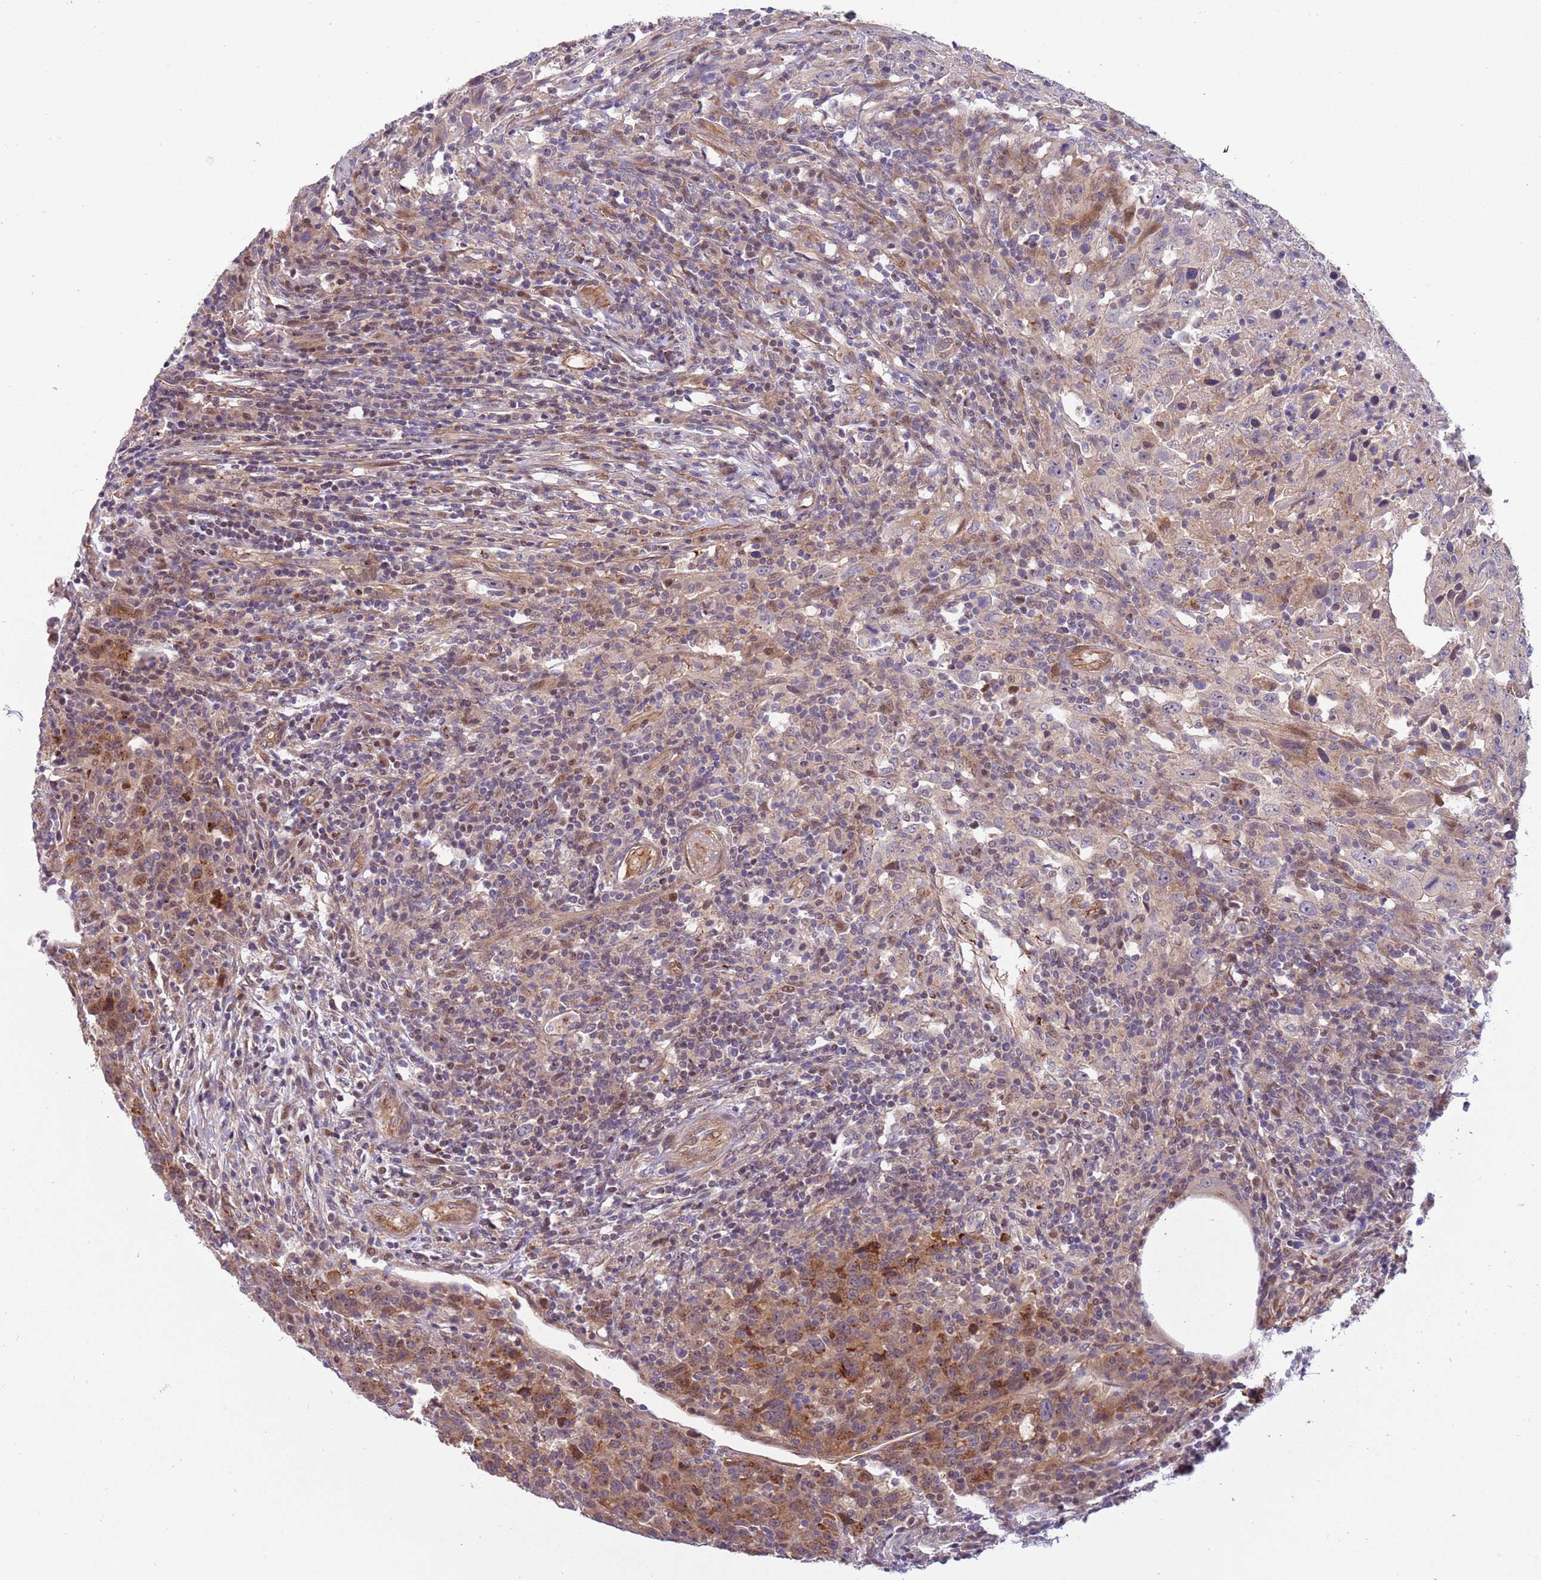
{"staining": {"intensity": "weak", "quantity": ">75%", "location": "cytoplasmic/membranous"}, "tissue": "urothelial cancer", "cell_type": "Tumor cells", "image_type": "cancer", "snomed": [{"axis": "morphology", "description": "Urothelial carcinoma, High grade"}, {"axis": "topography", "description": "Urinary bladder"}], "caption": "Protein expression analysis of urothelial cancer displays weak cytoplasmic/membranous expression in about >75% of tumor cells.", "gene": "ITGB6", "patient": {"sex": "male", "age": 61}}